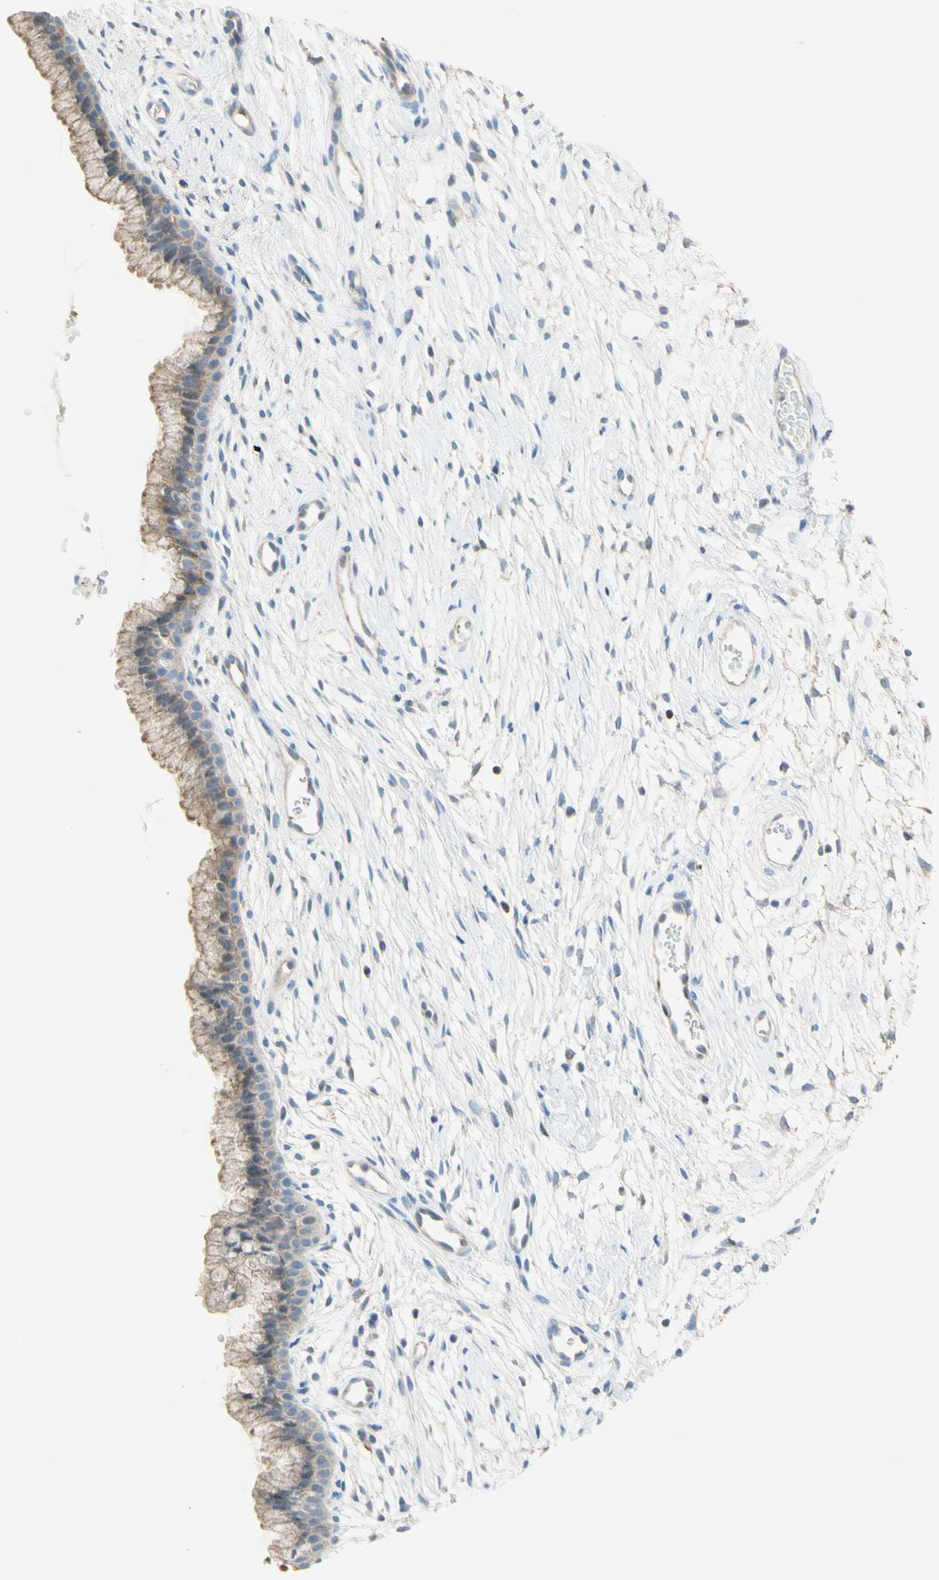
{"staining": {"intensity": "moderate", "quantity": ">75%", "location": "cytoplasmic/membranous"}, "tissue": "cervix", "cell_type": "Glandular cells", "image_type": "normal", "snomed": [{"axis": "morphology", "description": "Normal tissue, NOS"}, {"axis": "topography", "description": "Cervix"}], "caption": "Immunohistochemical staining of normal cervix reveals moderate cytoplasmic/membranous protein expression in about >75% of glandular cells. Nuclei are stained in blue.", "gene": "SEMA4C", "patient": {"sex": "female", "age": 39}}